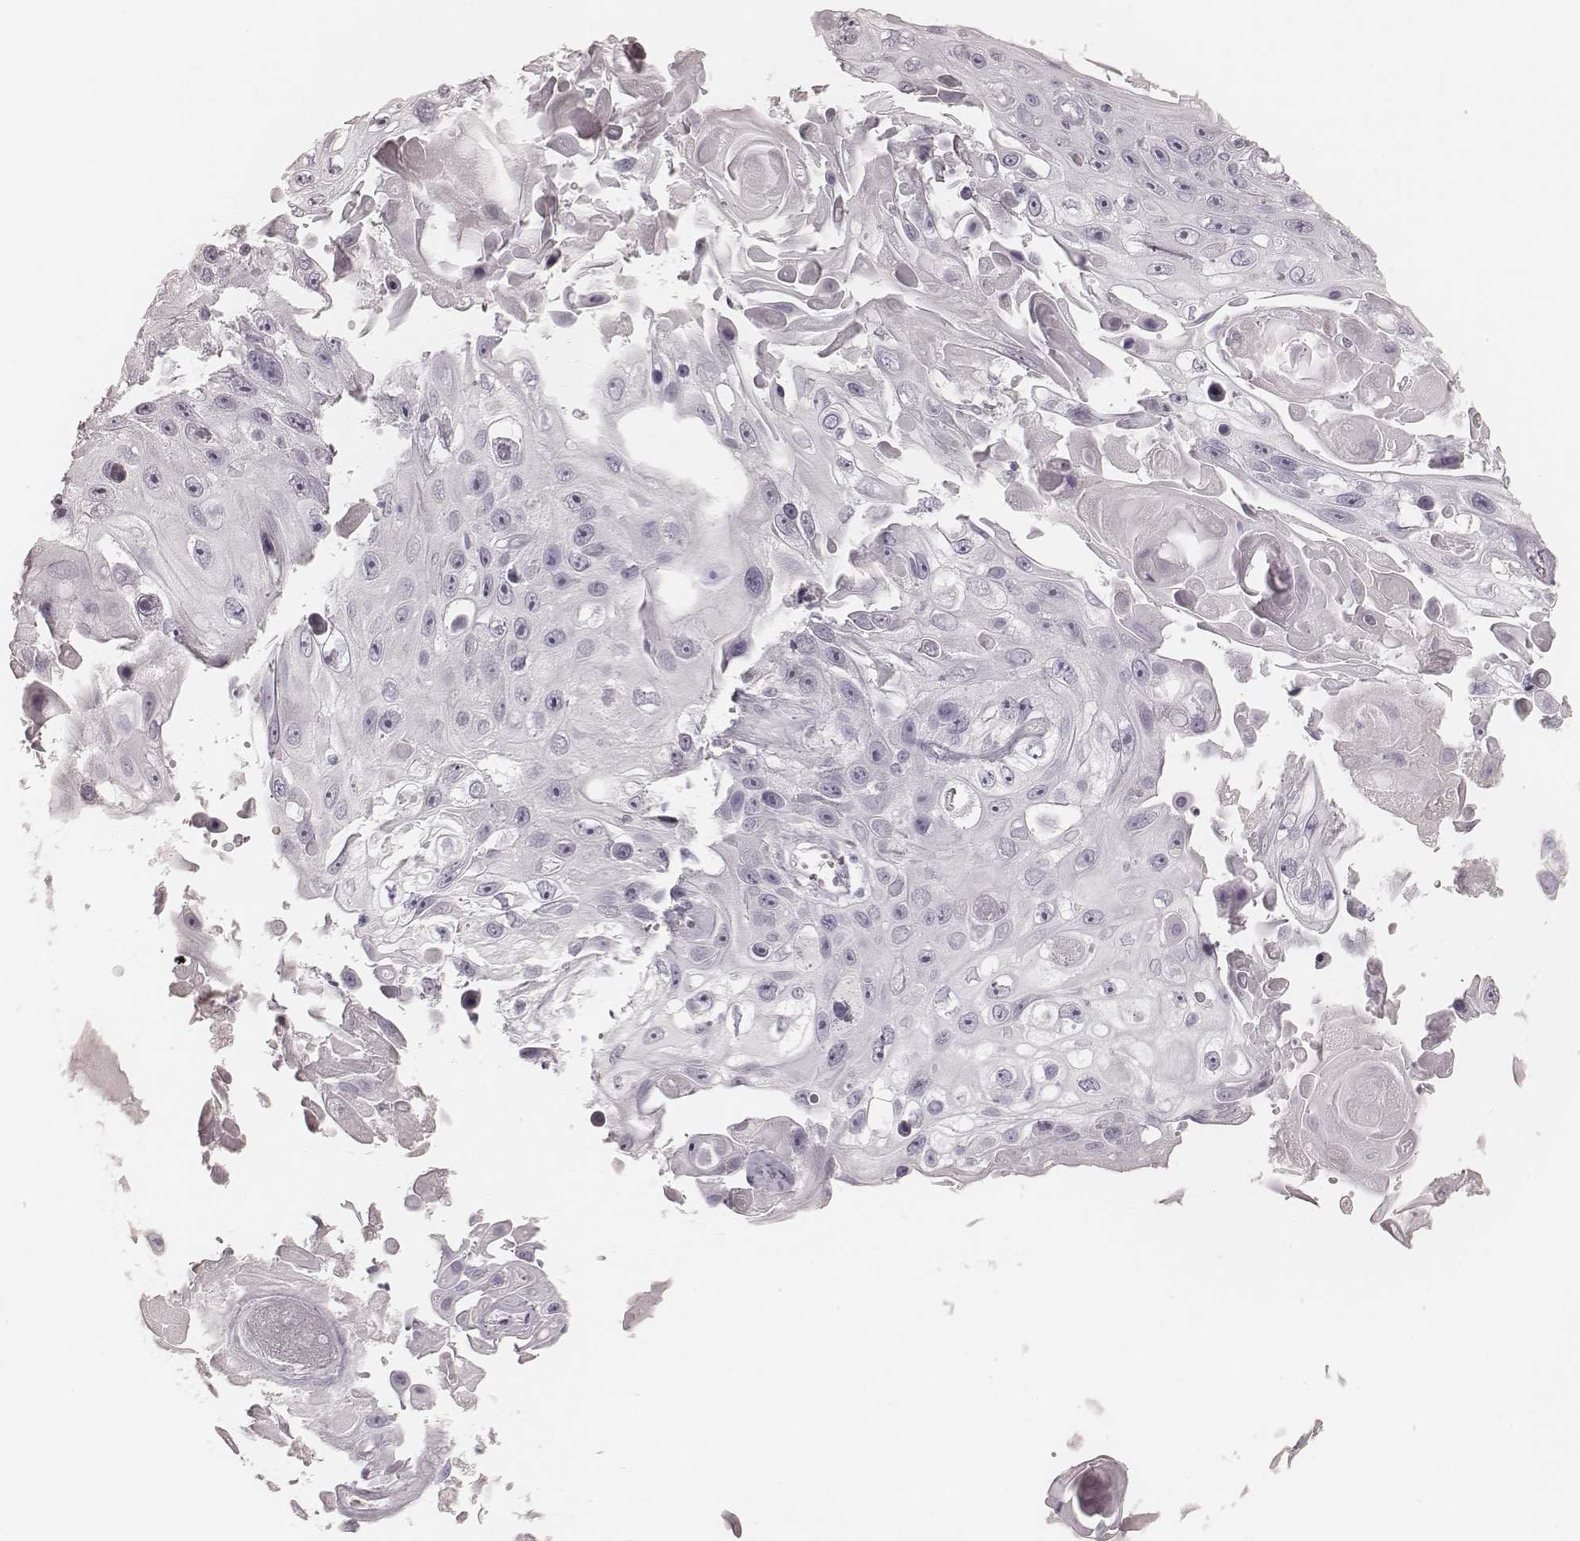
{"staining": {"intensity": "negative", "quantity": "none", "location": "none"}, "tissue": "skin cancer", "cell_type": "Tumor cells", "image_type": "cancer", "snomed": [{"axis": "morphology", "description": "Squamous cell carcinoma, NOS"}, {"axis": "topography", "description": "Skin"}], "caption": "DAB (3,3'-diaminobenzidine) immunohistochemical staining of human skin cancer exhibits no significant staining in tumor cells.", "gene": "KRT82", "patient": {"sex": "male", "age": 82}}